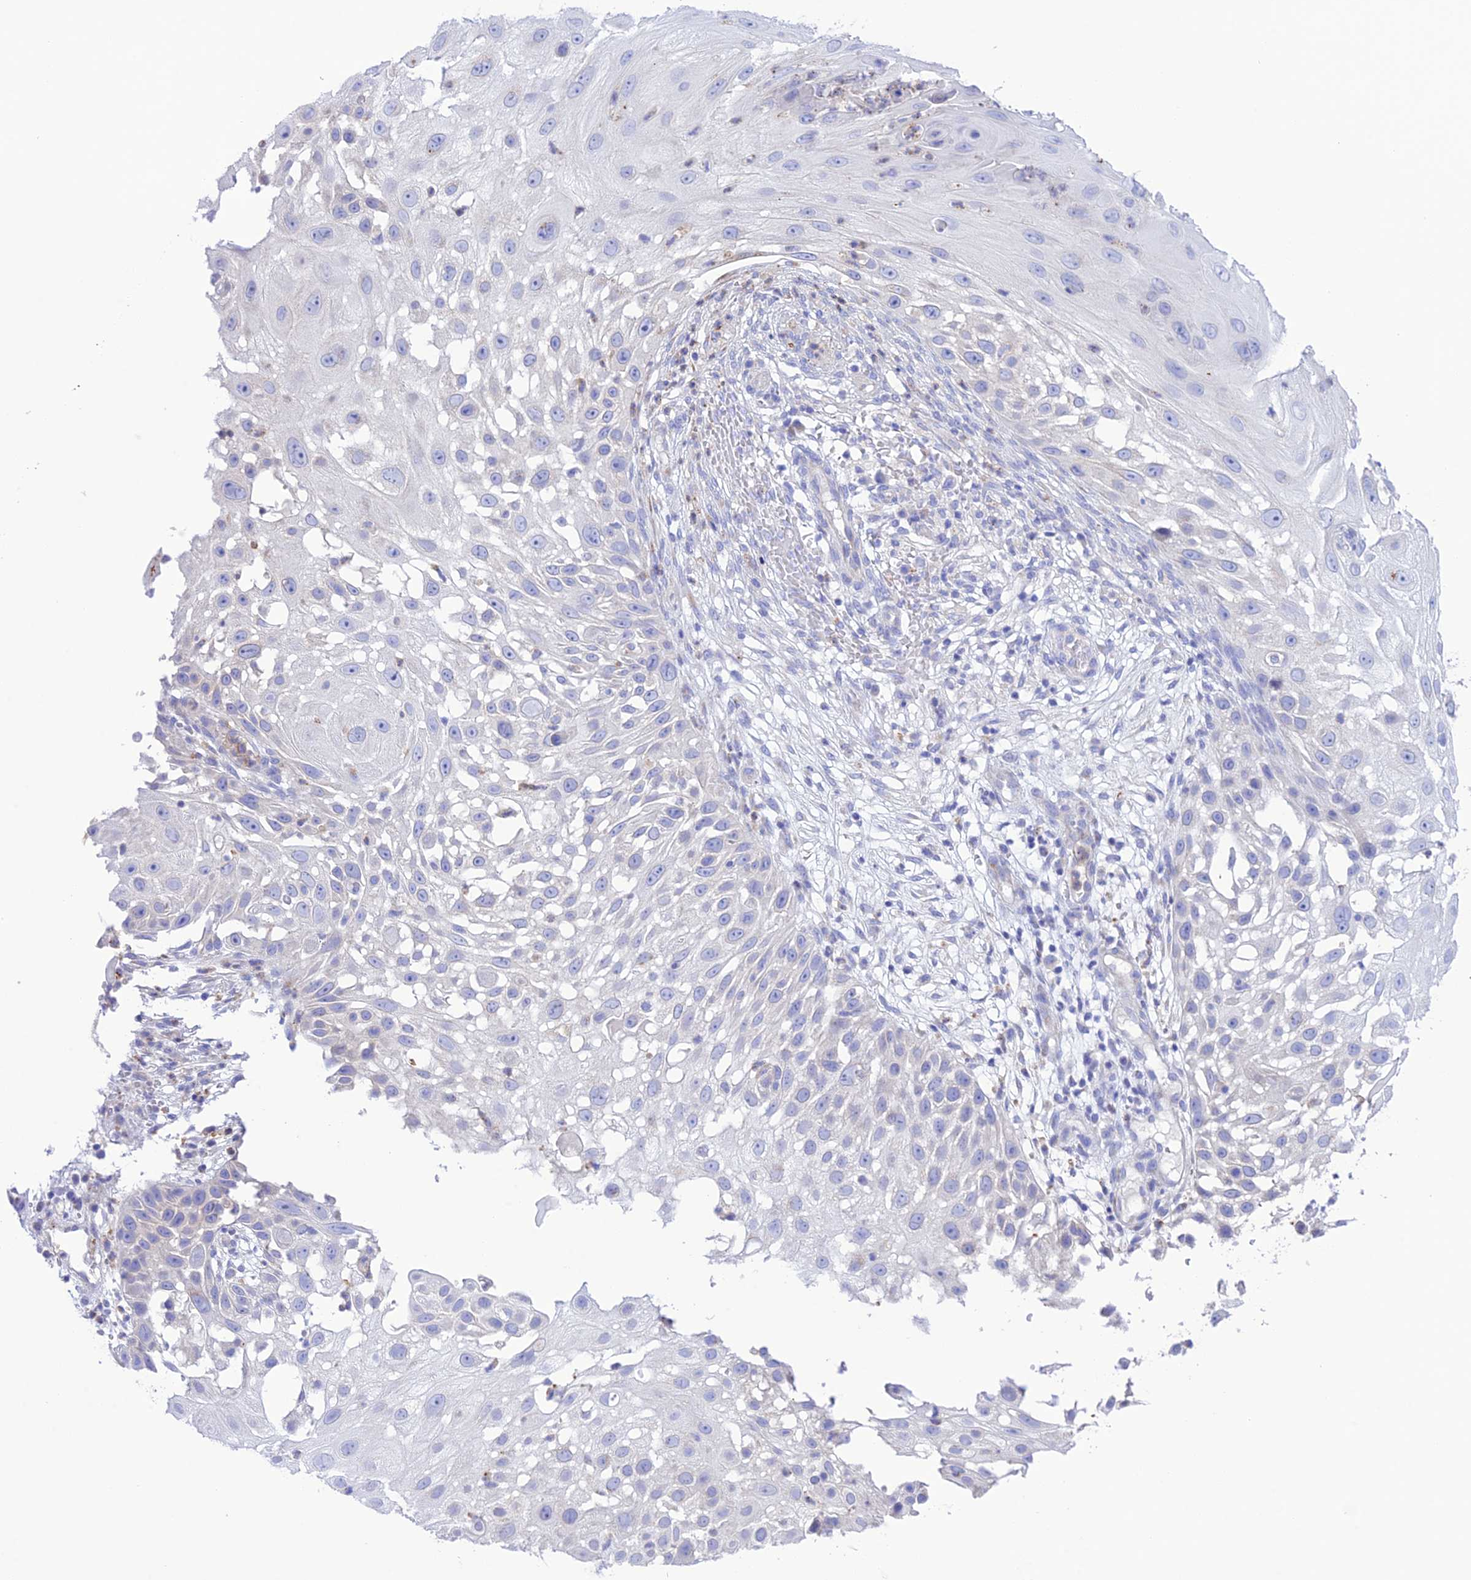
{"staining": {"intensity": "negative", "quantity": "none", "location": "none"}, "tissue": "skin cancer", "cell_type": "Tumor cells", "image_type": "cancer", "snomed": [{"axis": "morphology", "description": "Squamous cell carcinoma, NOS"}, {"axis": "topography", "description": "Skin"}], "caption": "Tumor cells show no significant staining in skin squamous cell carcinoma. (Stains: DAB immunohistochemistry with hematoxylin counter stain, Microscopy: brightfield microscopy at high magnification).", "gene": "CHSY3", "patient": {"sex": "female", "age": 44}}